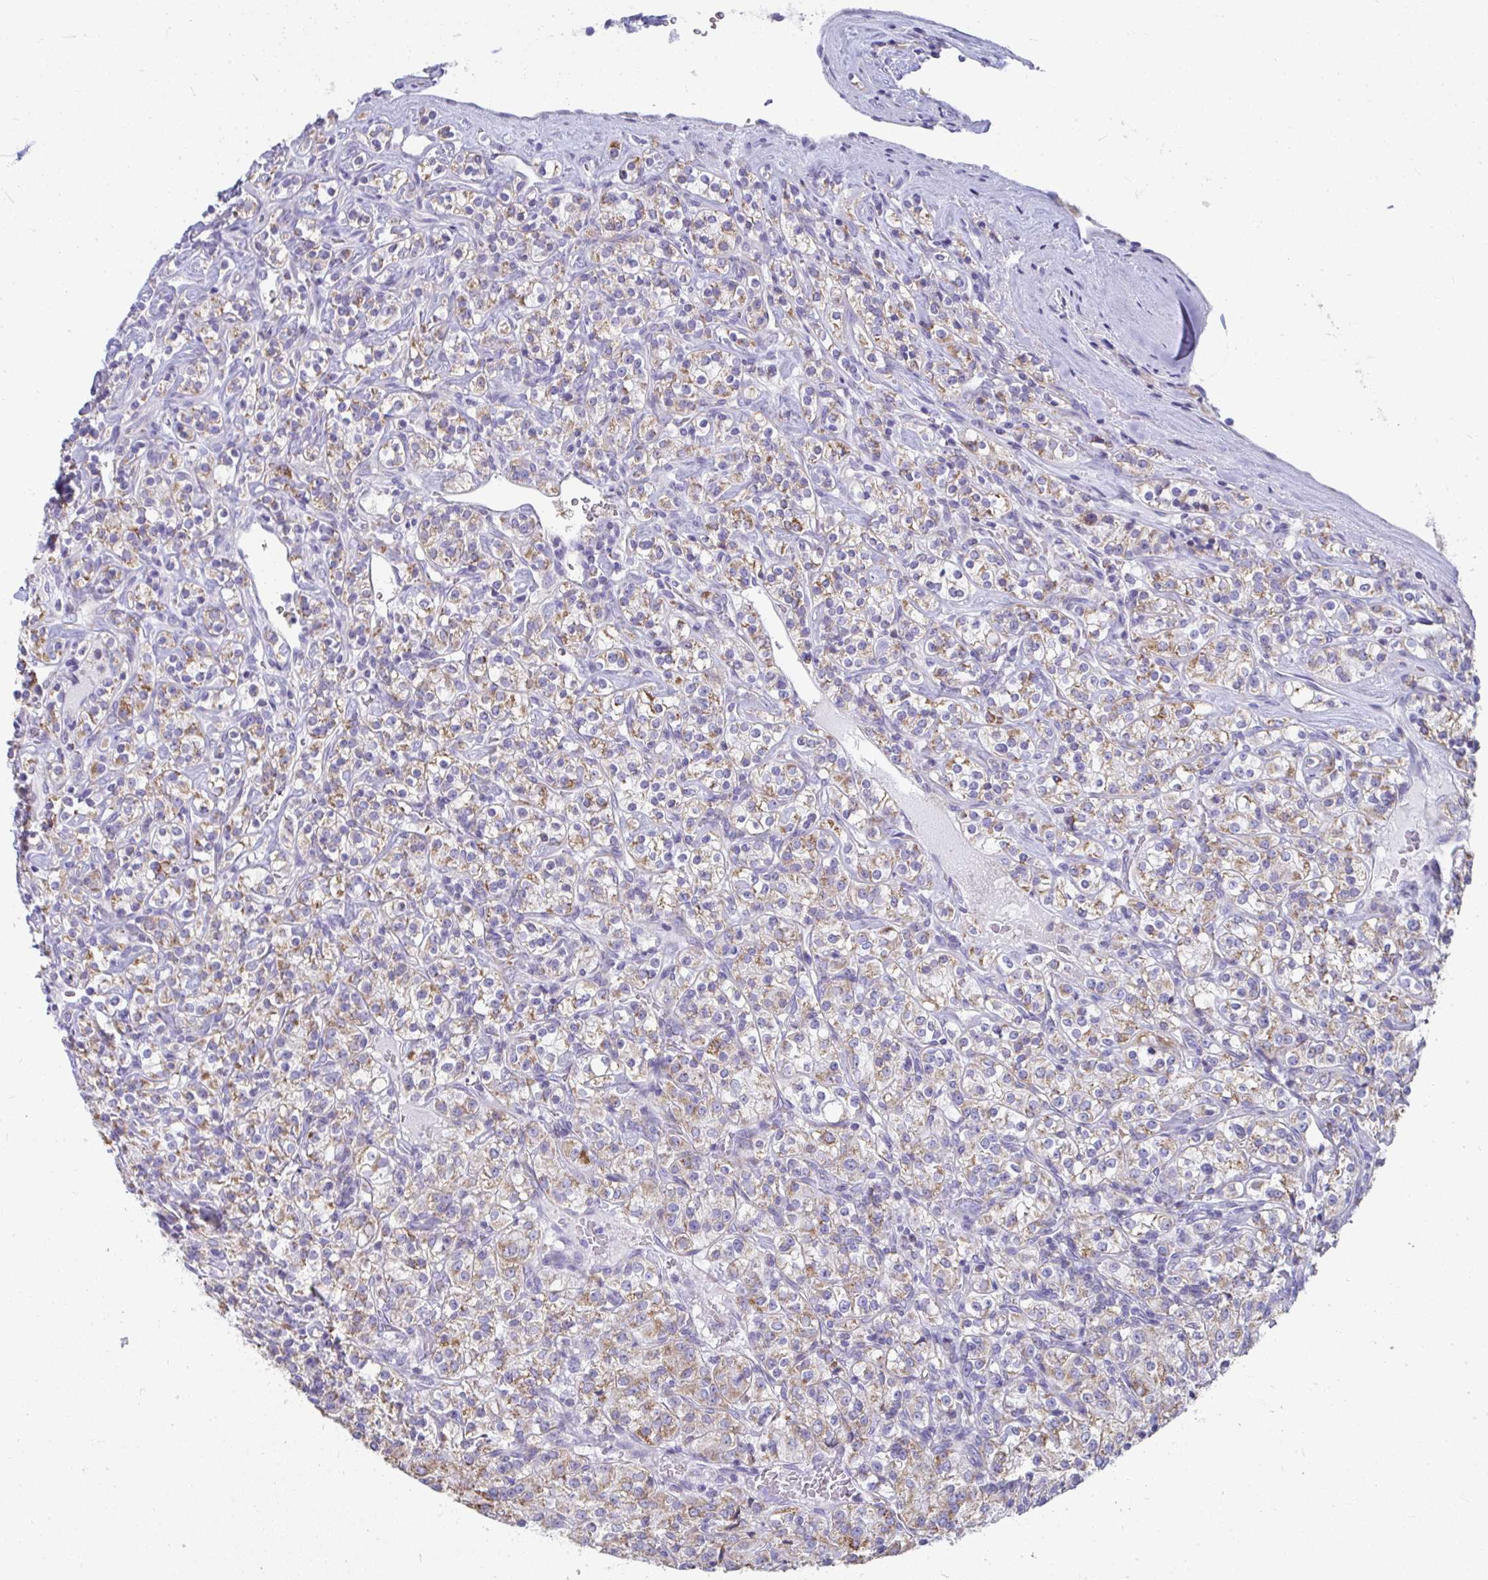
{"staining": {"intensity": "moderate", "quantity": "25%-75%", "location": "cytoplasmic/membranous"}, "tissue": "renal cancer", "cell_type": "Tumor cells", "image_type": "cancer", "snomed": [{"axis": "morphology", "description": "Adenocarcinoma, NOS"}, {"axis": "topography", "description": "Kidney"}], "caption": "DAB (3,3'-diaminobenzidine) immunohistochemical staining of renal cancer exhibits moderate cytoplasmic/membranous protein staining in about 25%-75% of tumor cells.", "gene": "SLC6A1", "patient": {"sex": "male", "age": 77}}